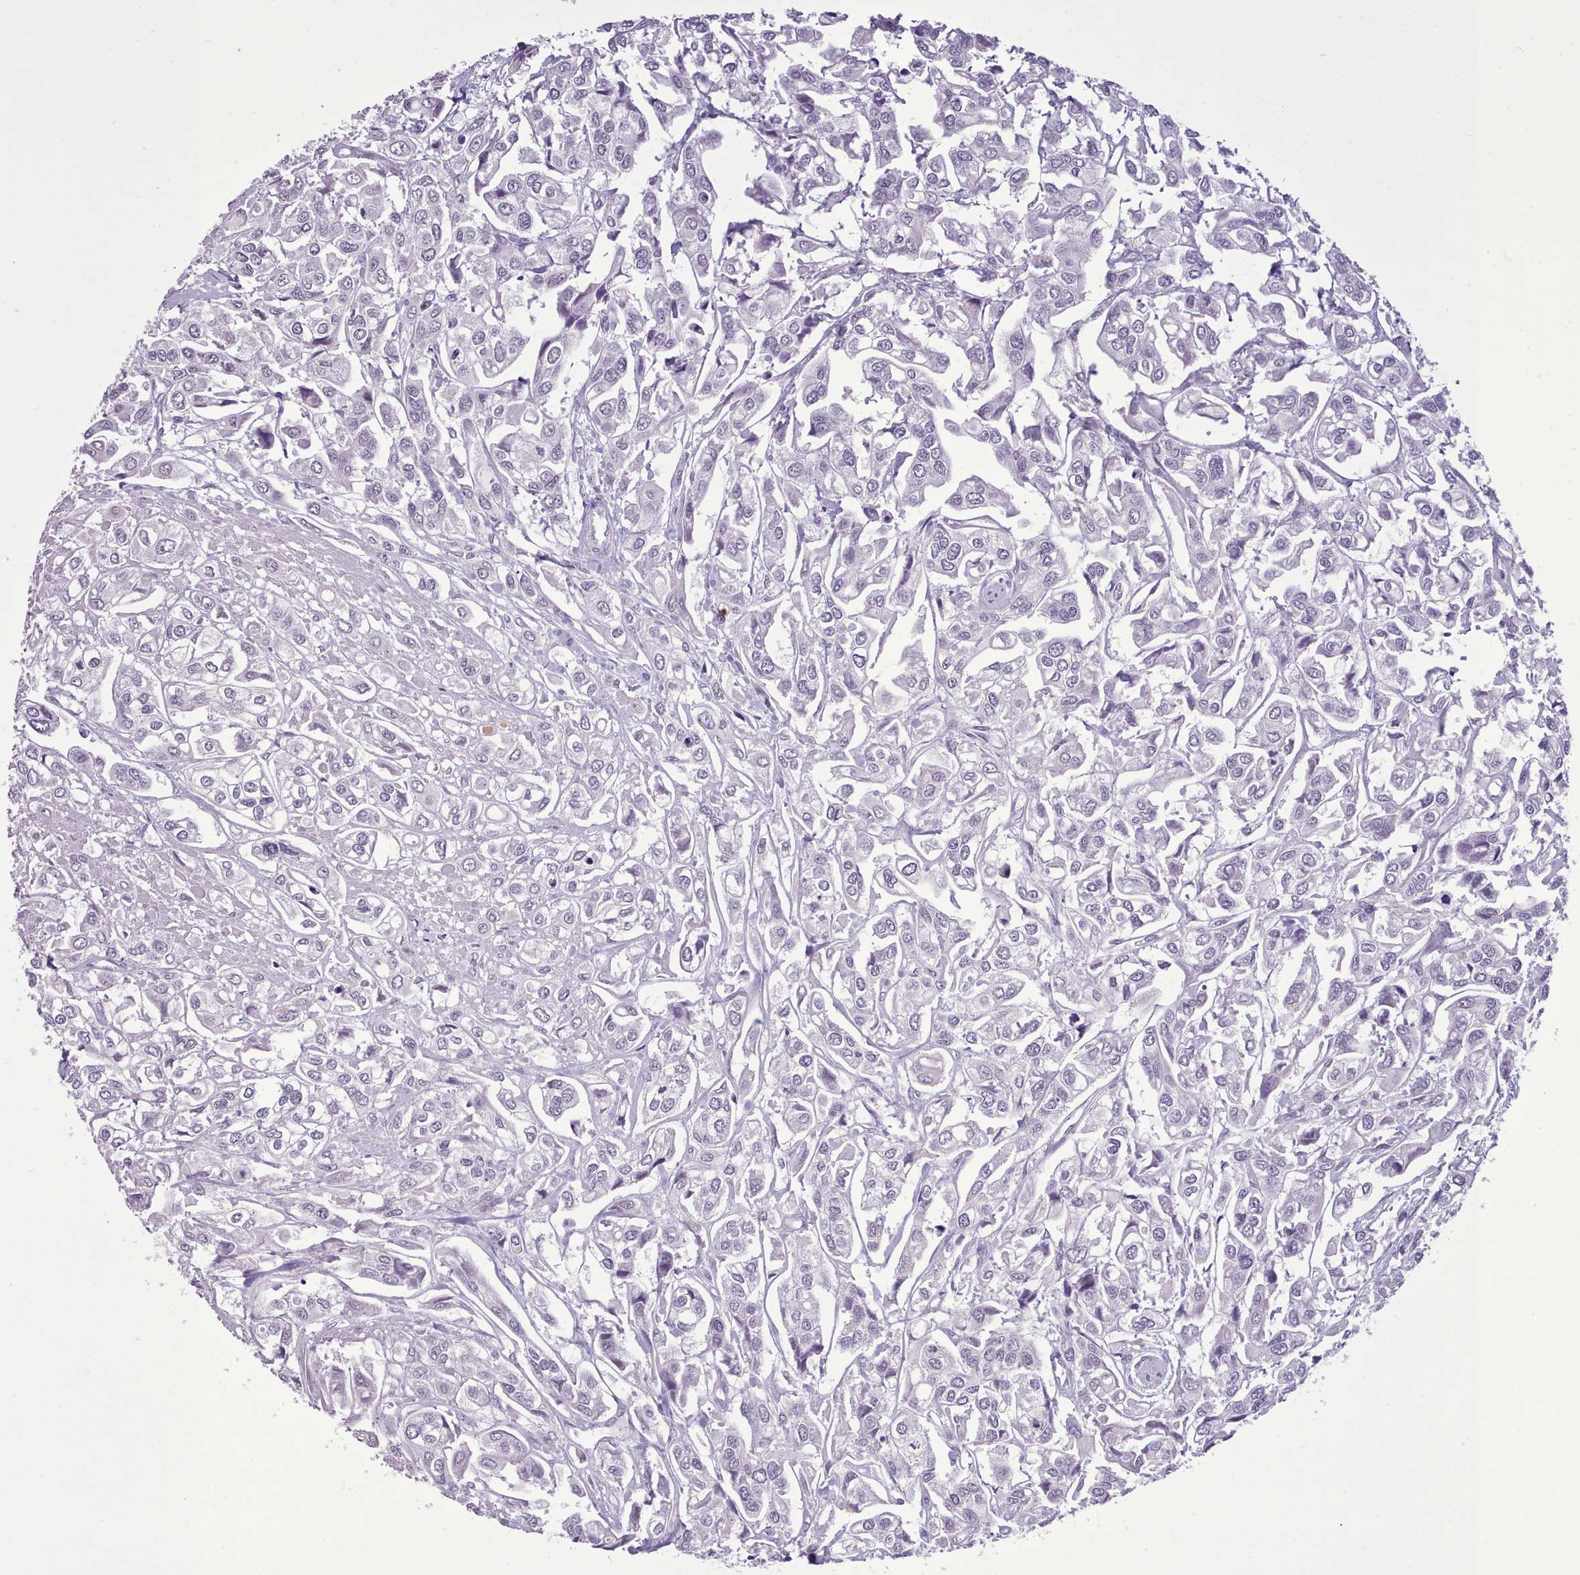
{"staining": {"intensity": "negative", "quantity": "none", "location": "none"}, "tissue": "urothelial cancer", "cell_type": "Tumor cells", "image_type": "cancer", "snomed": [{"axis": "morphology", "description": "Urothelial carcinoma, High grade"}, {"axis": "topography", "description": "Urinary bladder"}], "caption": "Immunohistochemistry (IHC) of high-grade urothelial carcinoma reveals no positivity in tumor cells. (Stains: DAB (3,3'-diaminobenzidine) immunohistochemistry with hematoxylin counter stain, Microscopy: brightfield microscopy at high magnification).", "gene": "FBXO48", "patient": {"sex": "male", "age": 67}}